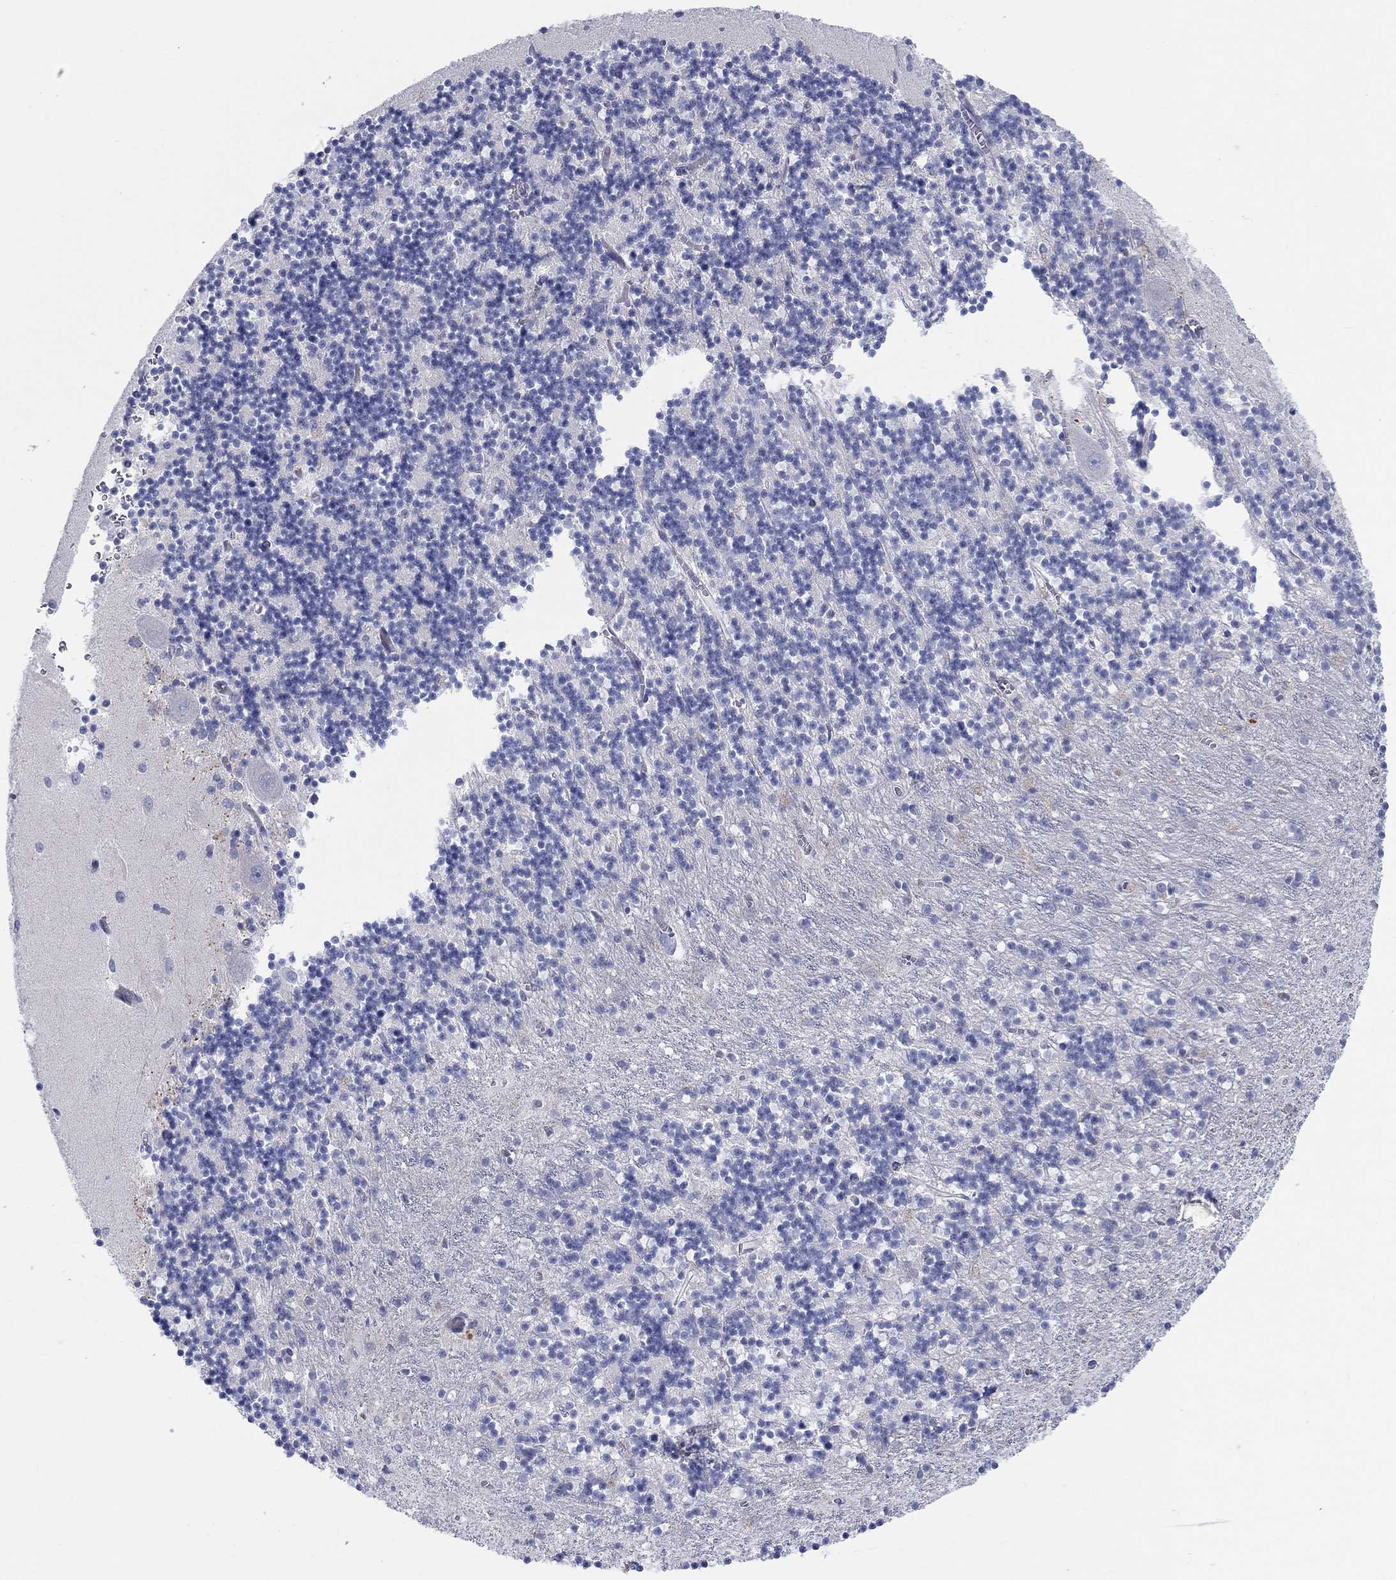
{"staining": {"intensity": "negative", "quantity": "none", "location": "none"}, "tissue": "cerebellum", "cell_type": "Cells in granular layer", "image_type": "normal", "snomed": [{"axis": "morphology", "description": "Normal tissue, NOS"}, {"axis": "topography", "description": "Cerebellum"}], "caption": "DAB immunohistochemical staining of benign human cerebellum shows no significant expression in cells in granular layer. (Brightfield microscopy of DAB (3,3'-diaminobenzidine) immunohistochemistry at high magnification).", "gene": "BCO2", "patient": {"sex": "female", "age": 64}}